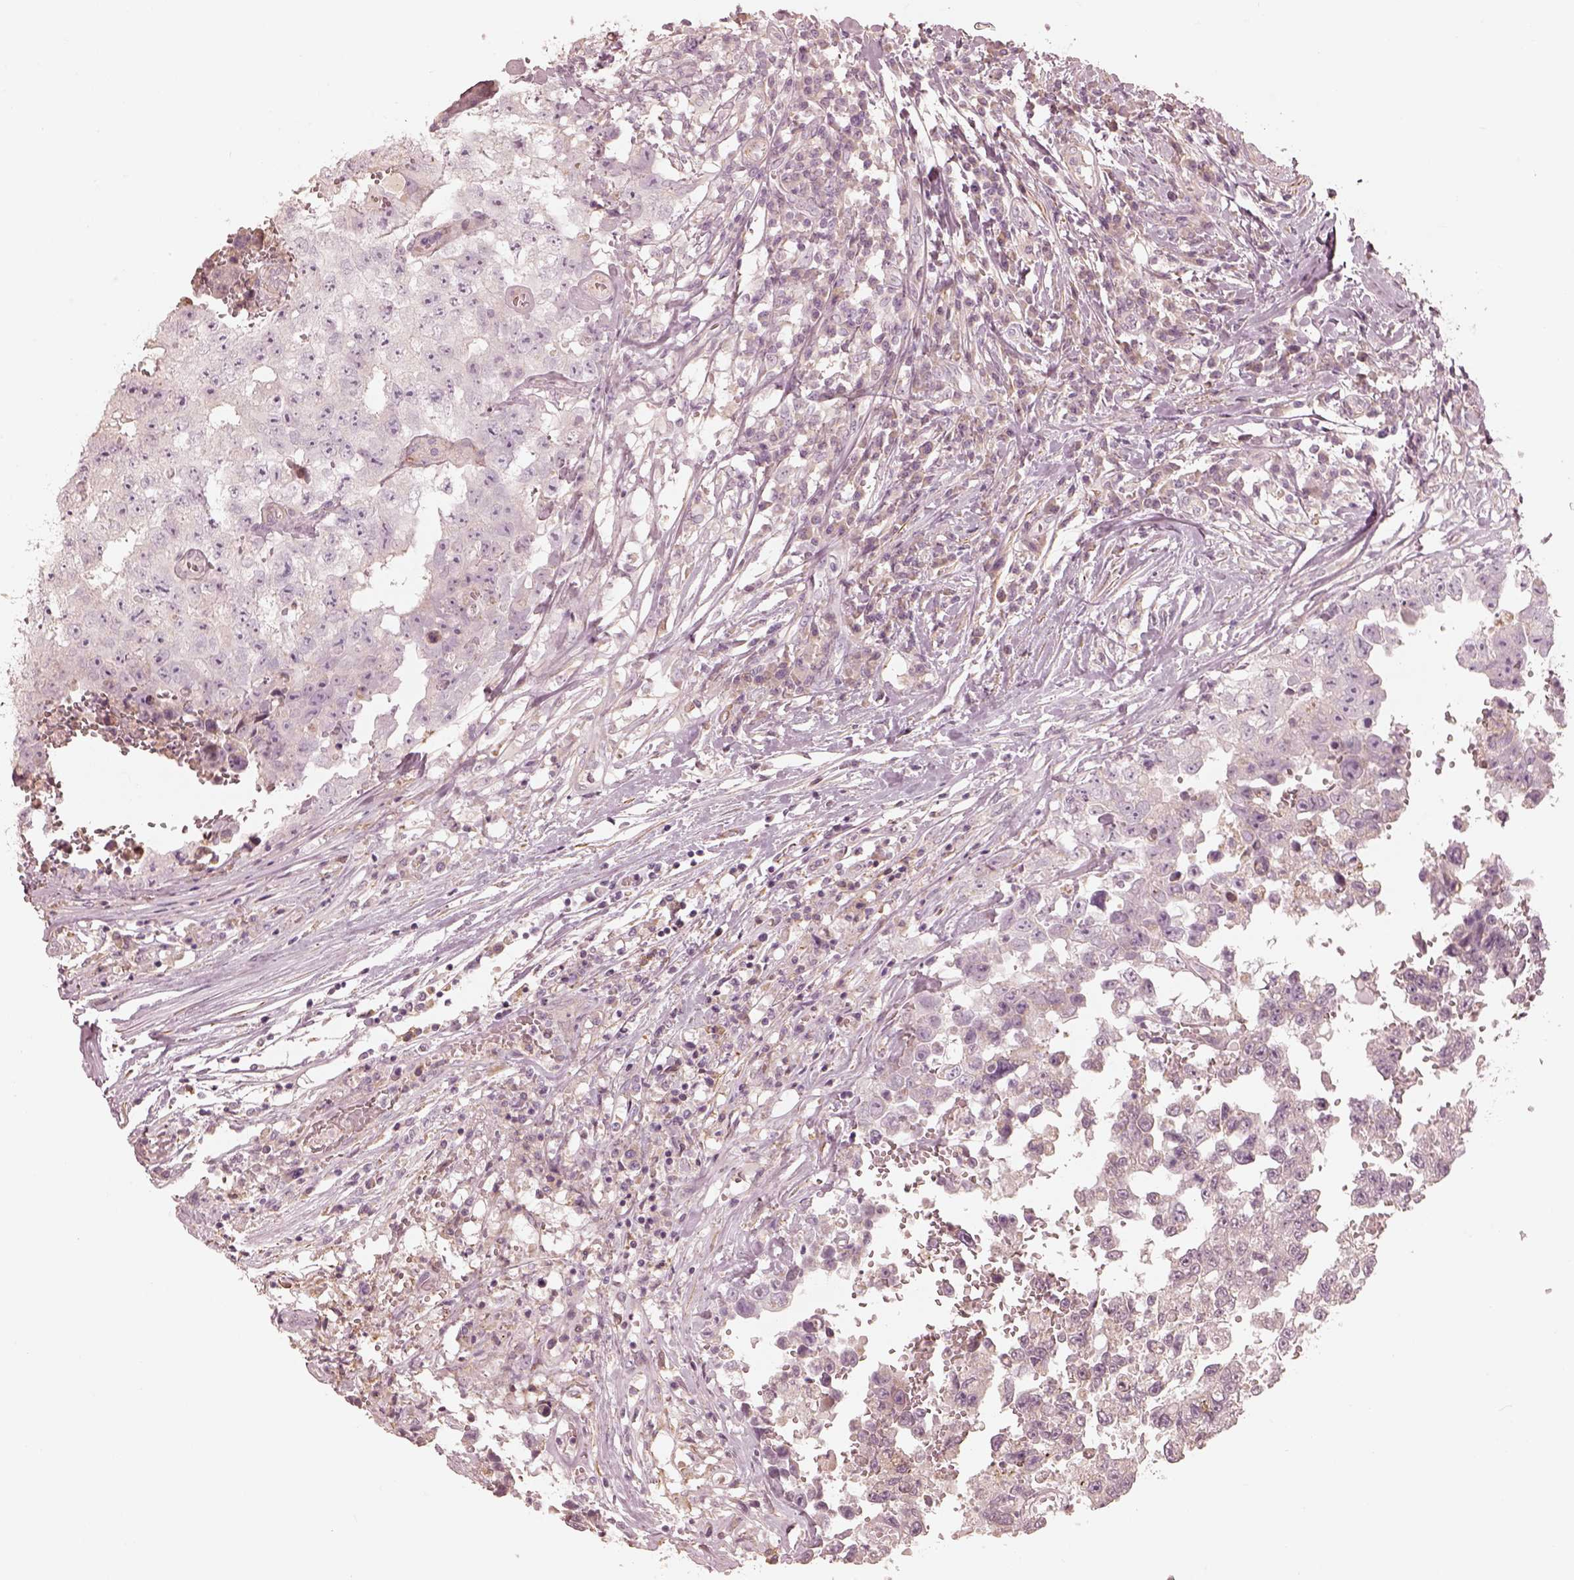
{"staining": {"intensity": "negative", "quantity": "none", "location": "none"}, "tissue": "testis cancer", "cell_type": "Tumor cells", "image_type": "cancer", "snomed": [{"axis": "morphology", "description": "Carcinoma, Embryonal, NOS"}, {"axis": "topography", "description": "Testis"}], "caption": "IHC of human testis cancer (embryonal carcinoma) exhibits no staining in tumor cells.", "gene": "KCNJ9", "patient": {"sex": "male", "age": 36}}